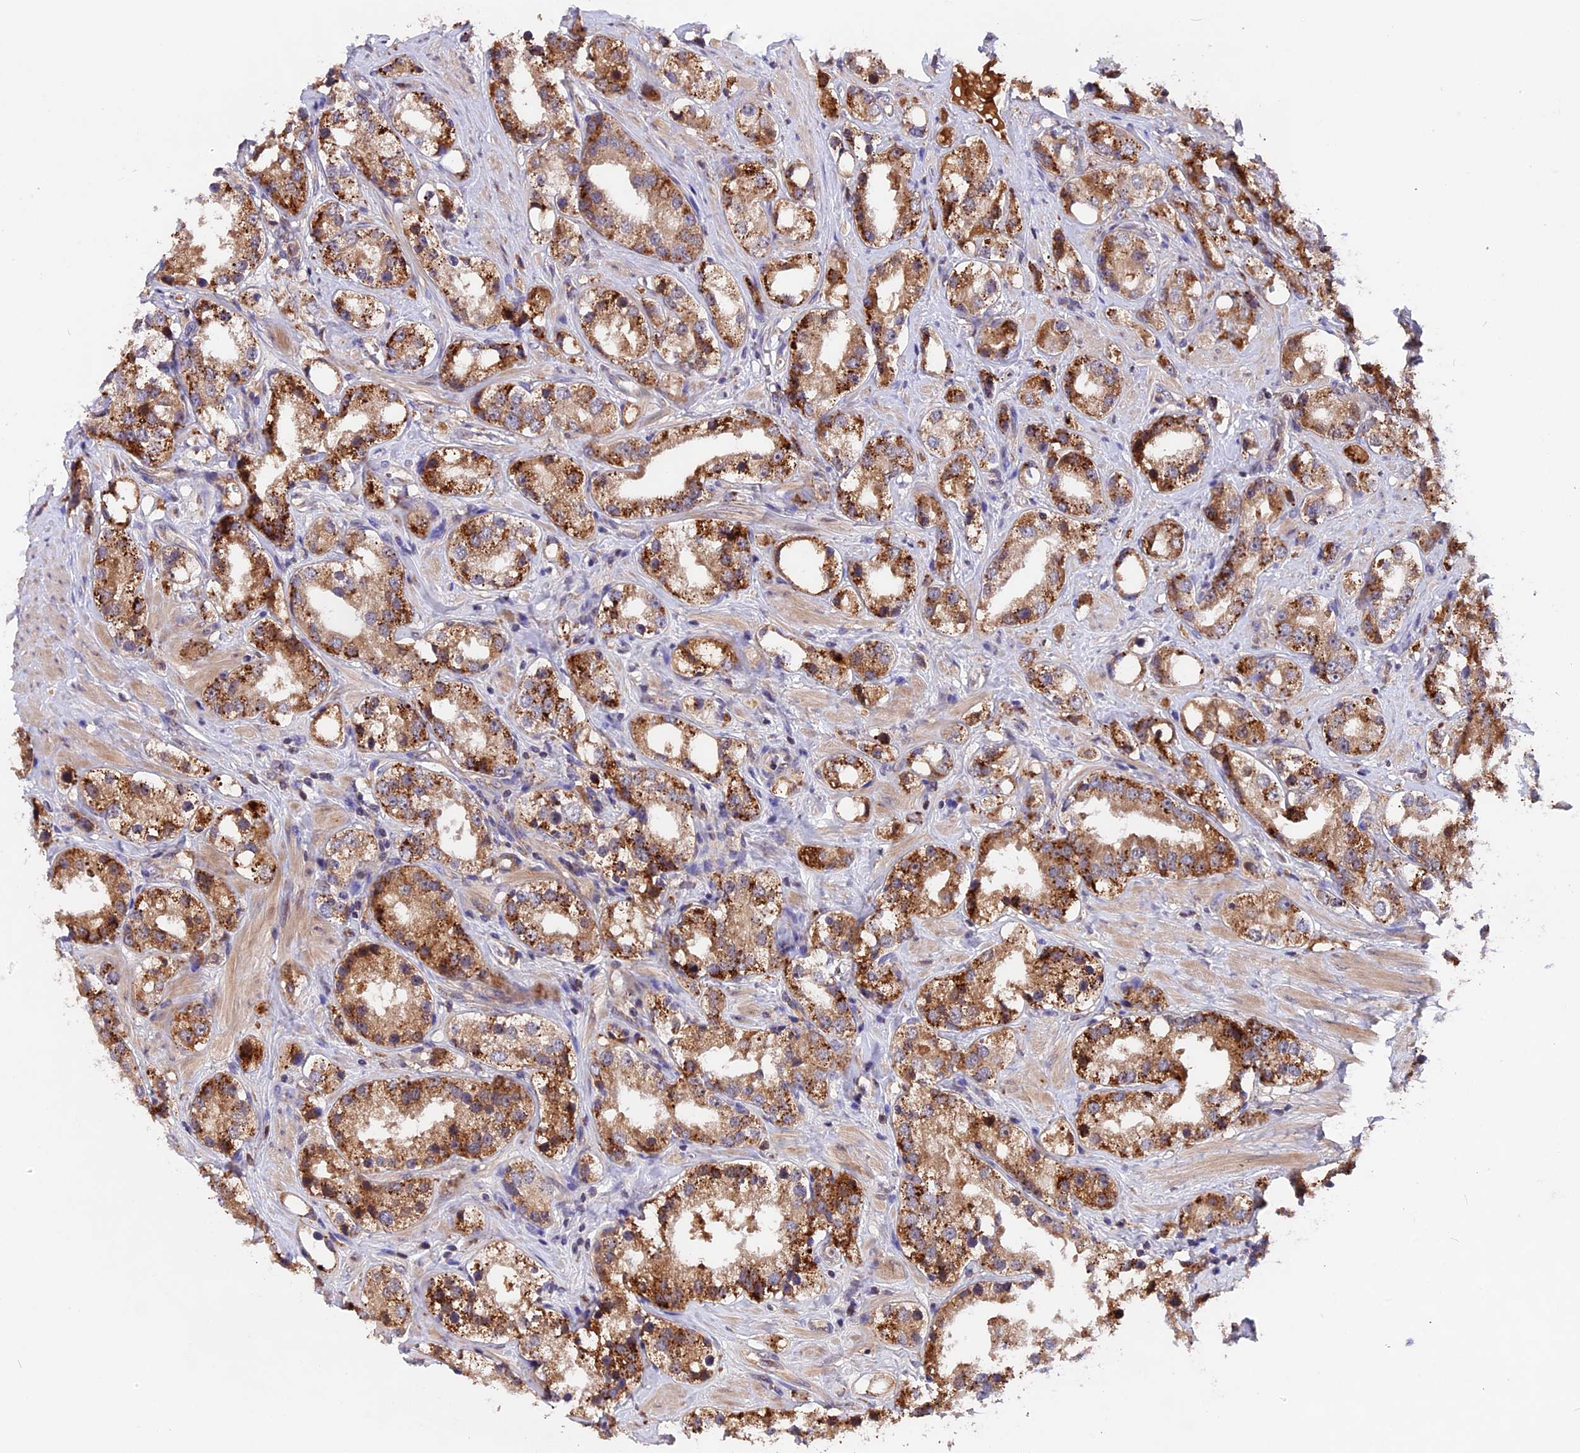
{"staining": {"intensity": "moderate", "quantity": ">75%", "location": "cytoplasmic/membranous"}, "tissue": "prostate cancer", "cell_type": "Tumor cells", "image_type": "cancer", "snomed": [{"axis": "morphology", "description": "Adenocarcinoma, NOS"}, {"axis": "topography", "description": "Prostate"}], "caption": "Immunohistochemistry (IHC) of human prostate cancer displays medium levels of moderate cytoplasmic/membranous staining in approximately >75% of tumor cells.", "gene": "MARK4", "patient": {"sex": "male", "age": 79}}